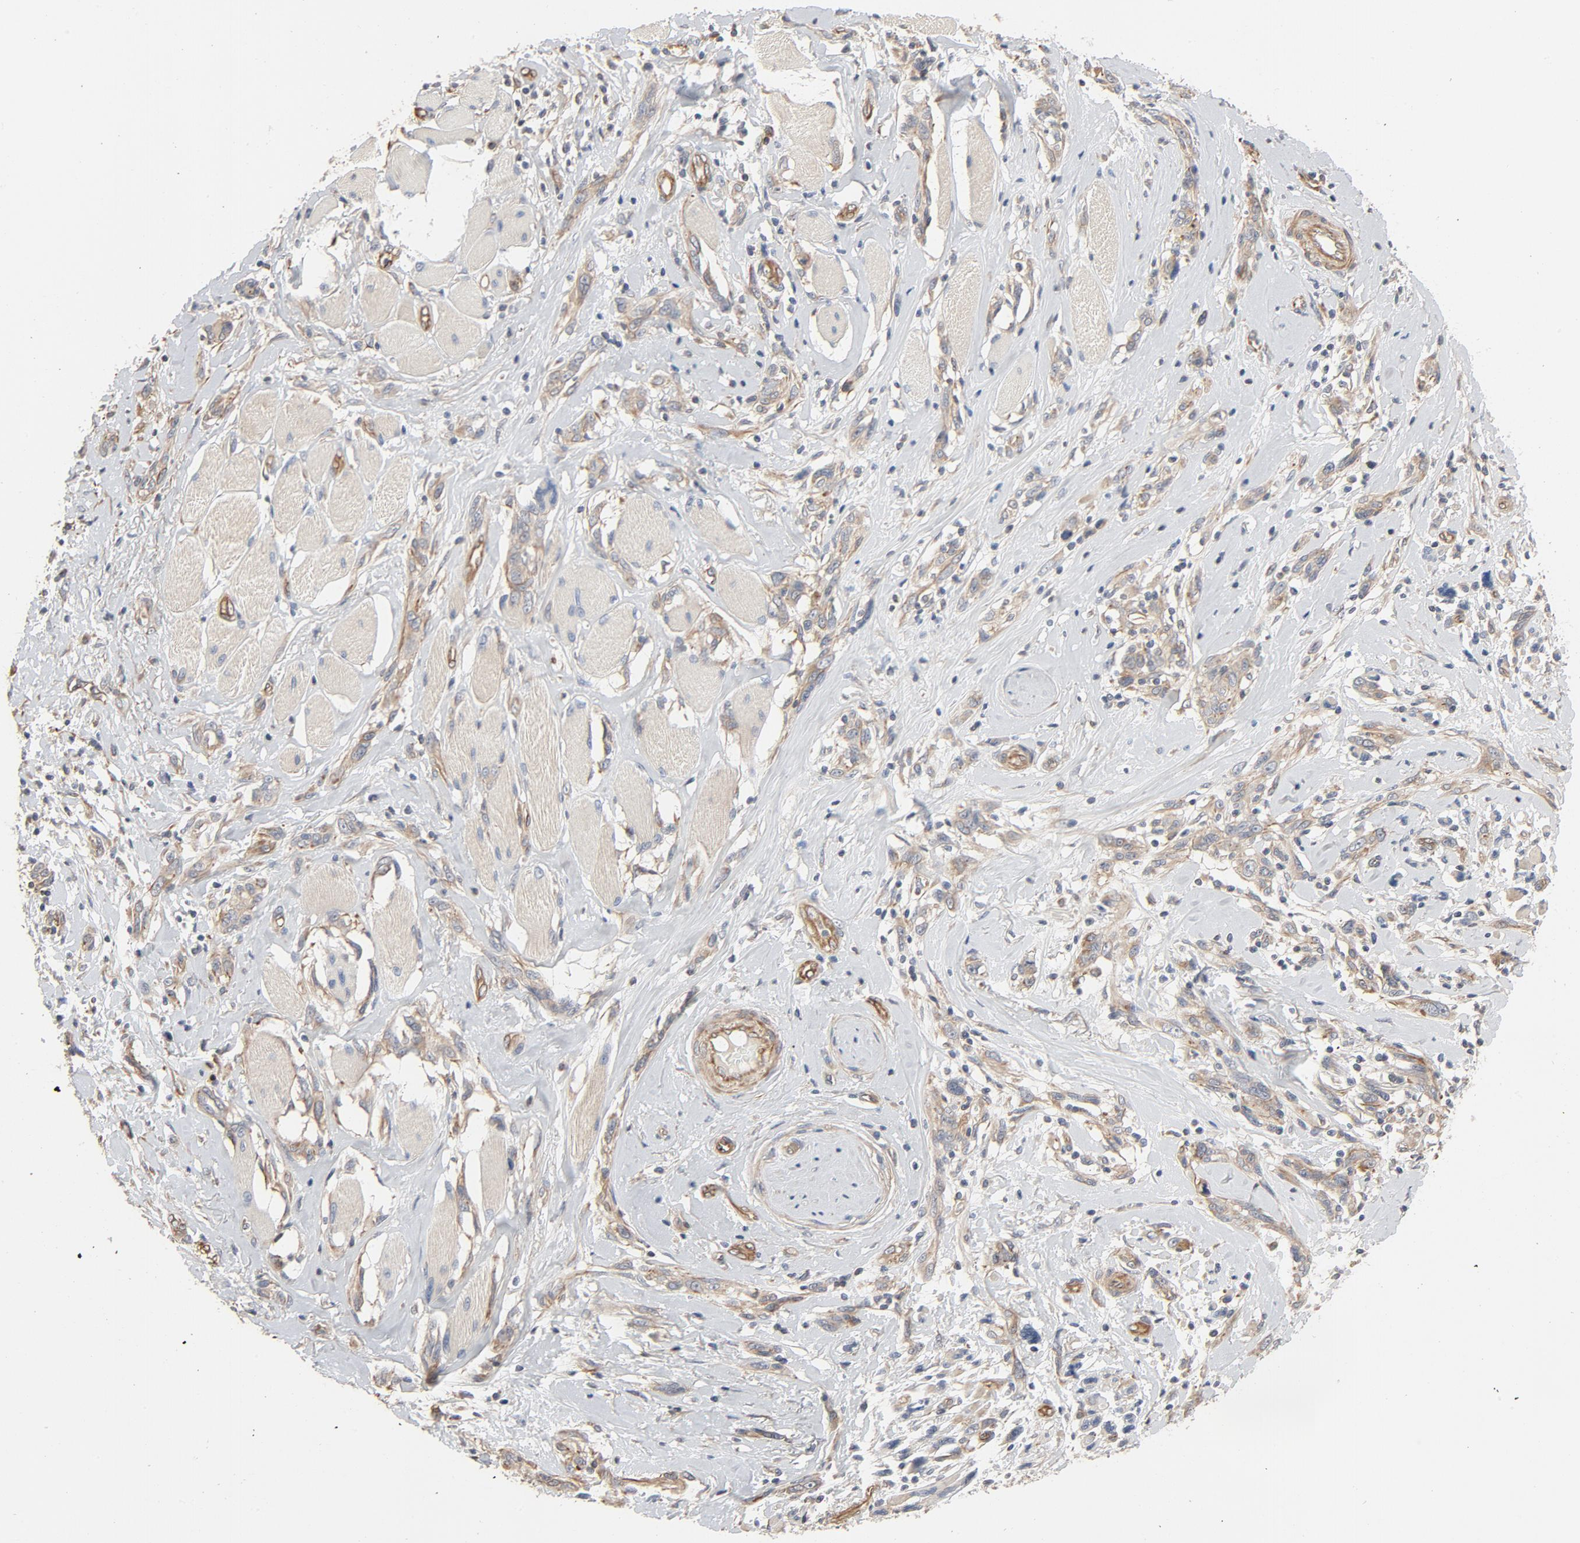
{"staining": {"intensity": "moderate", "quantity": ">75%", "location": "cytoplasmic/membranous"}, "tissue": "melanoma", "cell_type": "Tumor cells", "image_type": "cancer", "snomed": [{"axis": "morphology", "description": "Malignant melanoma, NOS"}, {"axis": "topography", "description": "Skin"}], "caption": "High-power microscopy captured an IHC photomicrograph of melanoma, revealing moderate cytoplasmic/membranous expression in about >75% of tumor cells.", "gene": "TRIOBP", "patient": {"sex": "male", "age": 91}}